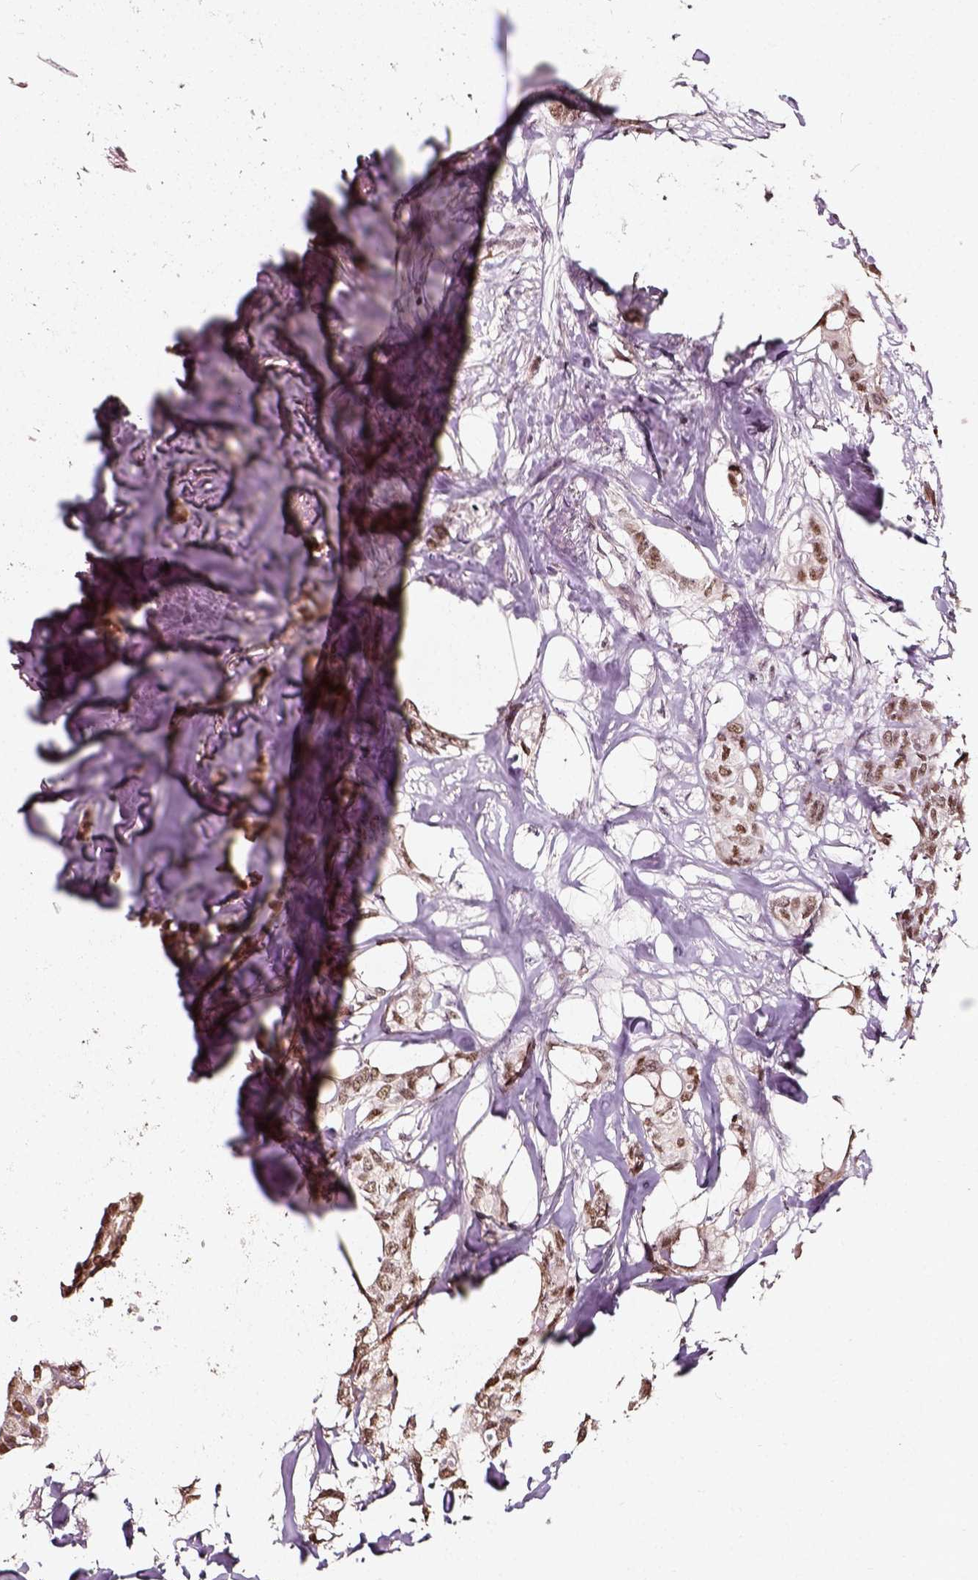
{"staining": {"intensity": "moderate", "quantity": ">75%", "location": "nuclear"}, "tissue": "breast cancer", "cell_type": "Tumor cells", "image_type": "cancer", "snomed": [{"axis": "morphology", "description": "Duct carcinoma"}, {"axis": "topography", "description": "Breast"}], "caption": "Immunohistochemical staining of human breast cancer exhibits medium levels of moderate nuclear protein expression in approximately >75% of tumor cells.", "gene": "NACC1", "patient": {"sex": "female", "age": 62}}